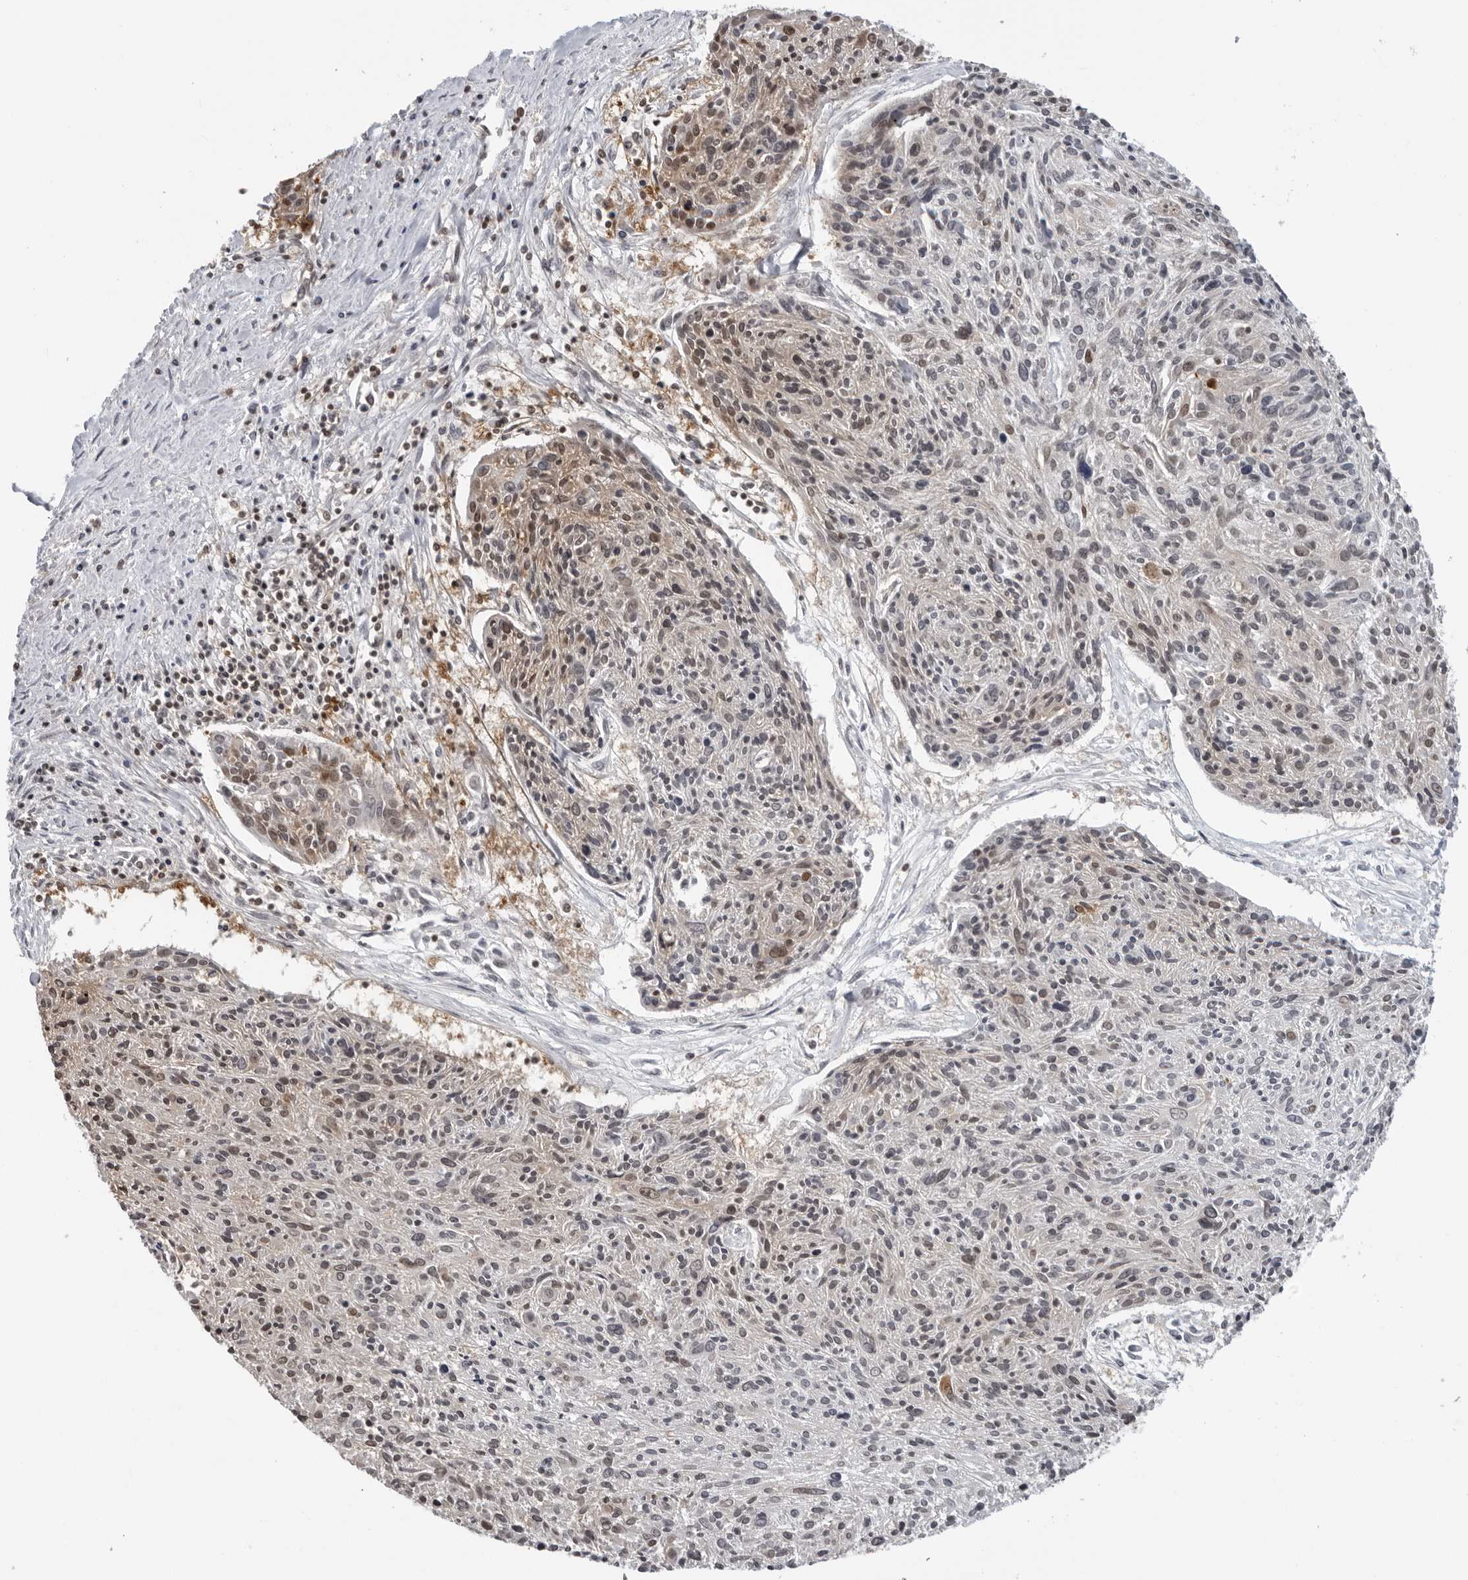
{"staining": {"intensity": "moderate", "quantity": "<25%", "location": "nuclear"}, "tissue": "cervical cancer", "cell_type": "Tumor cells", "image_type": "cancer", "snomed": [{"axis": "morphology", "description": "Squamous cell carcinoma, NOS"}, {"axis": "topography", "description": "Cervix"}], "caption": "Immunohistochemistry of cervical squamous cell carcinoma exhibits low levels of moderate nuclear staining in about <25% of tumor cells.", "gene": "HSPH1", "patient": {"sex": "female", "age": 51}}